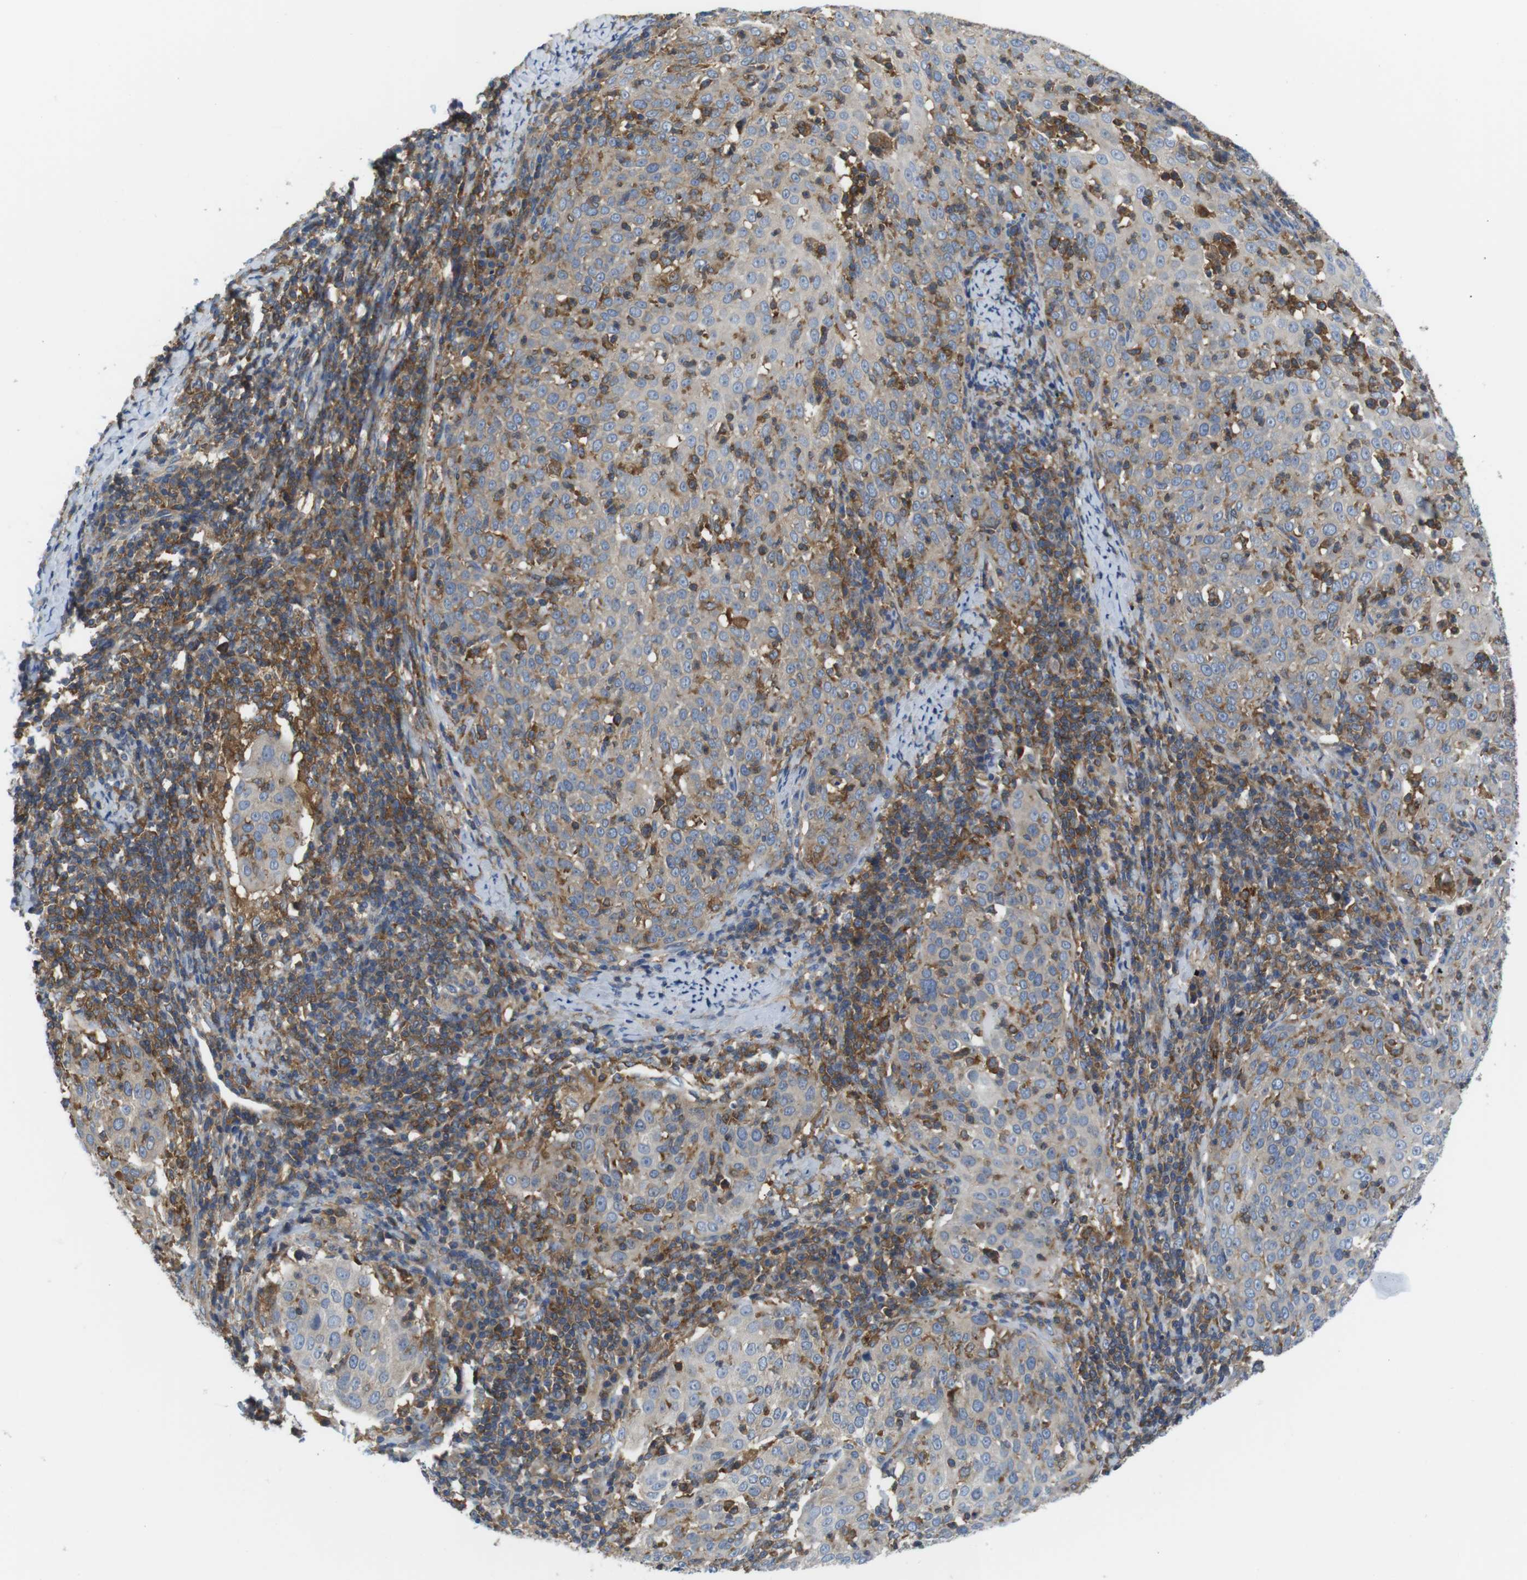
{"staining": {"intensity": "weak", "quantity": "25%-75%", "location": "cytoplasmic/membranous"}, "tissue": "cervical cancer", "cell_type": "Tumor cells", "image_type": "cancer", "snomed": [{"axis": "morphology", "description": "Squamous cell carcinoma, NOS"}, {"axis": "topography", "description": "Cervix"}], "caption": "The image exhibits staining of cervical squamous cell carcinoma, revealing weak cytoplasmic/membranous protein expression (brown color) within tumor cells. (DAB = brown stain, brightfield microscopy at high magnification).", "gene": "HERPUD2", "patient": {"sex": "female", "age": 51}}